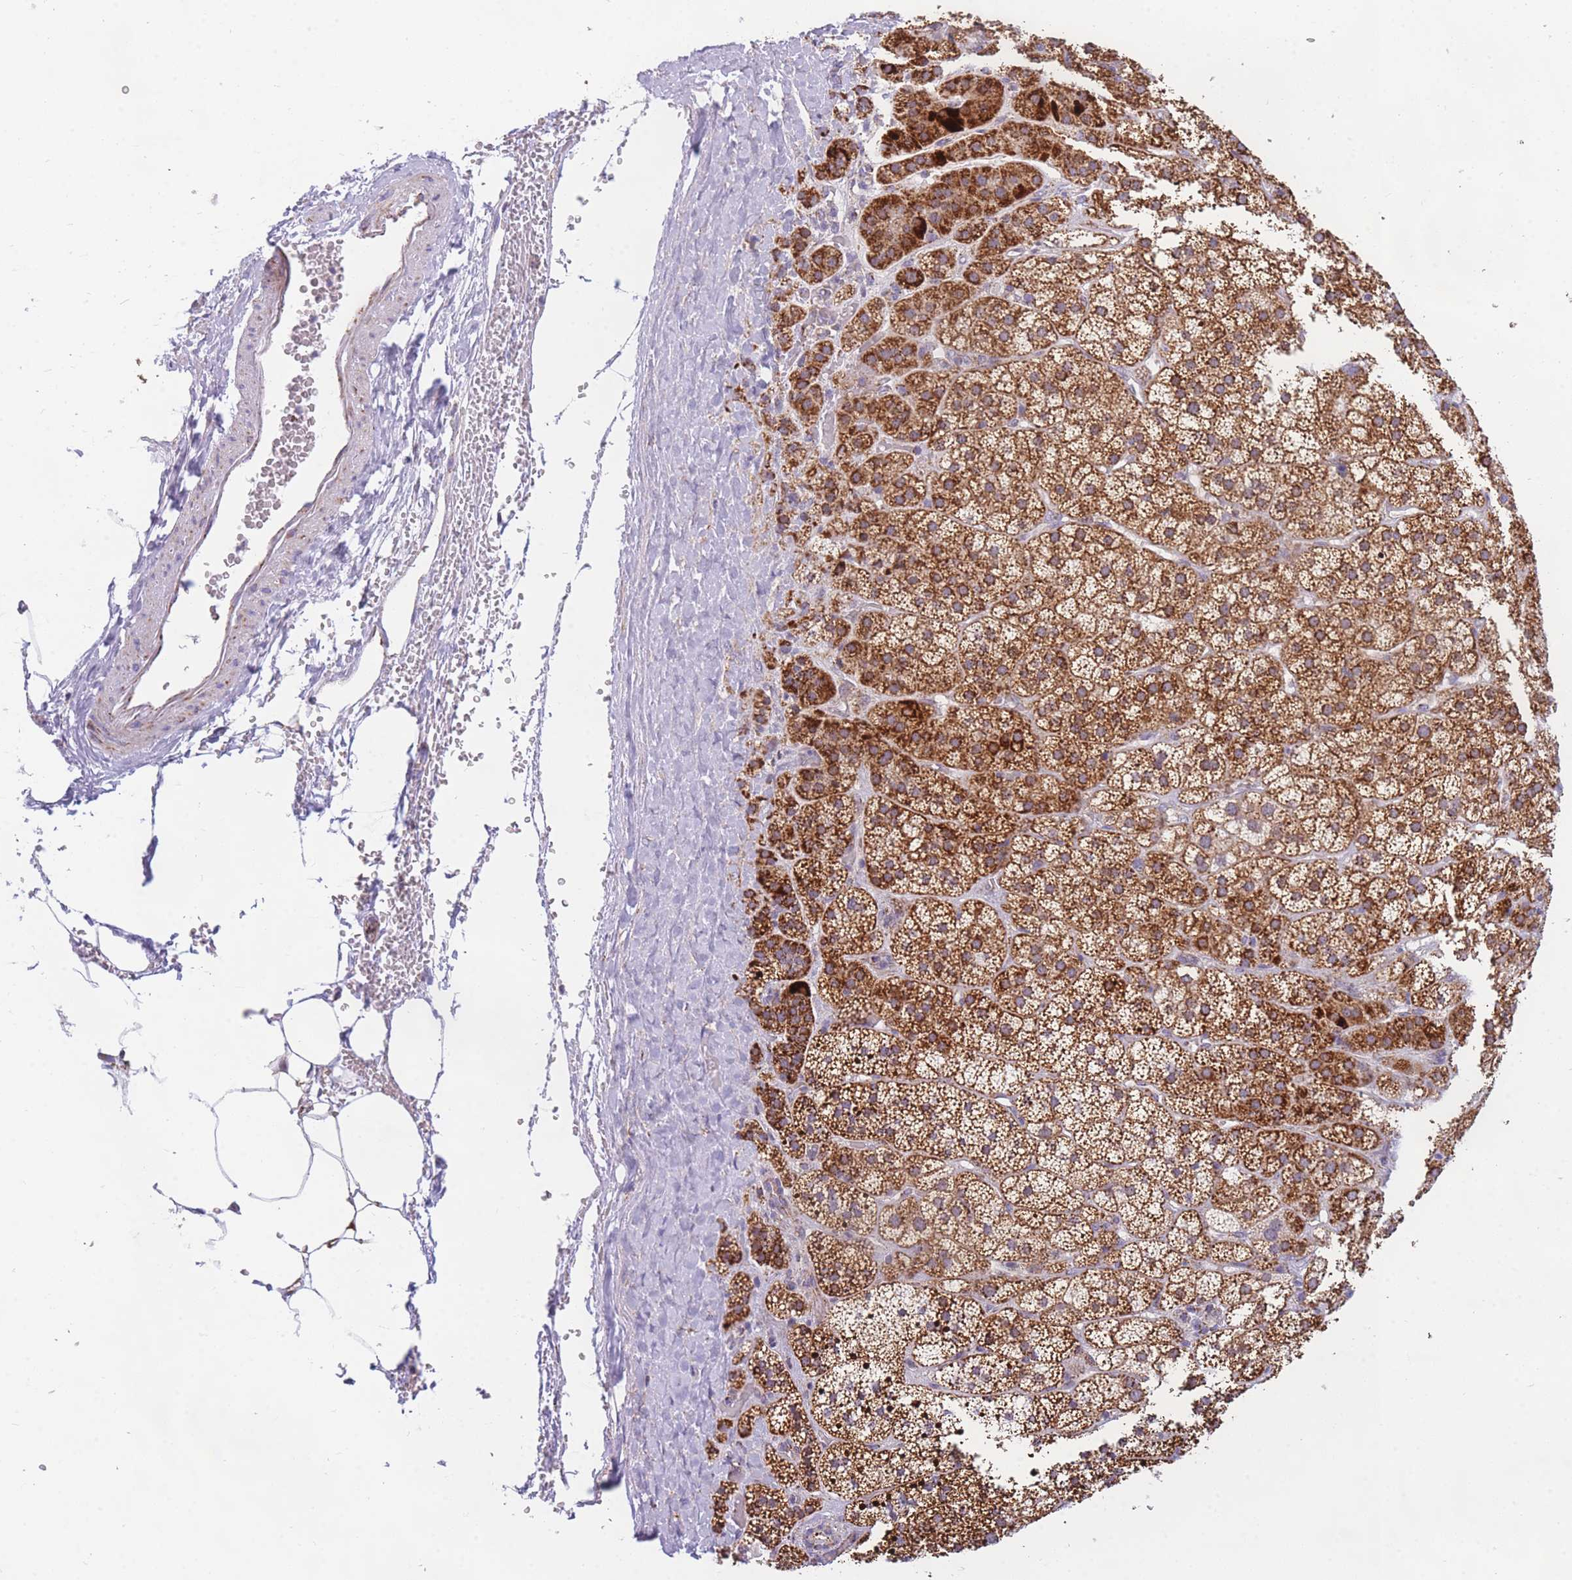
{"staining": {"intensity": "strong", "quantity": "25%-75%", "location": "cytoplasmic/membranous"}, "tissue": "adrenal gland", "cell_type": "Glandular cells", "image_type": "normal", "snomed": [{"axis": "morphology", "description": "Normal tissue, NOS"}, {"axis": "topography", "description": "Adrenal gland"}], "caption": "Brown immunohistochemical staining in benign human adrenal gland shows strong cytoplasmic/membranous expression in approximately 25%-75% of glandular cells.", "gene": "DDX49", "patient": {"sex": "female", "age": 70}}